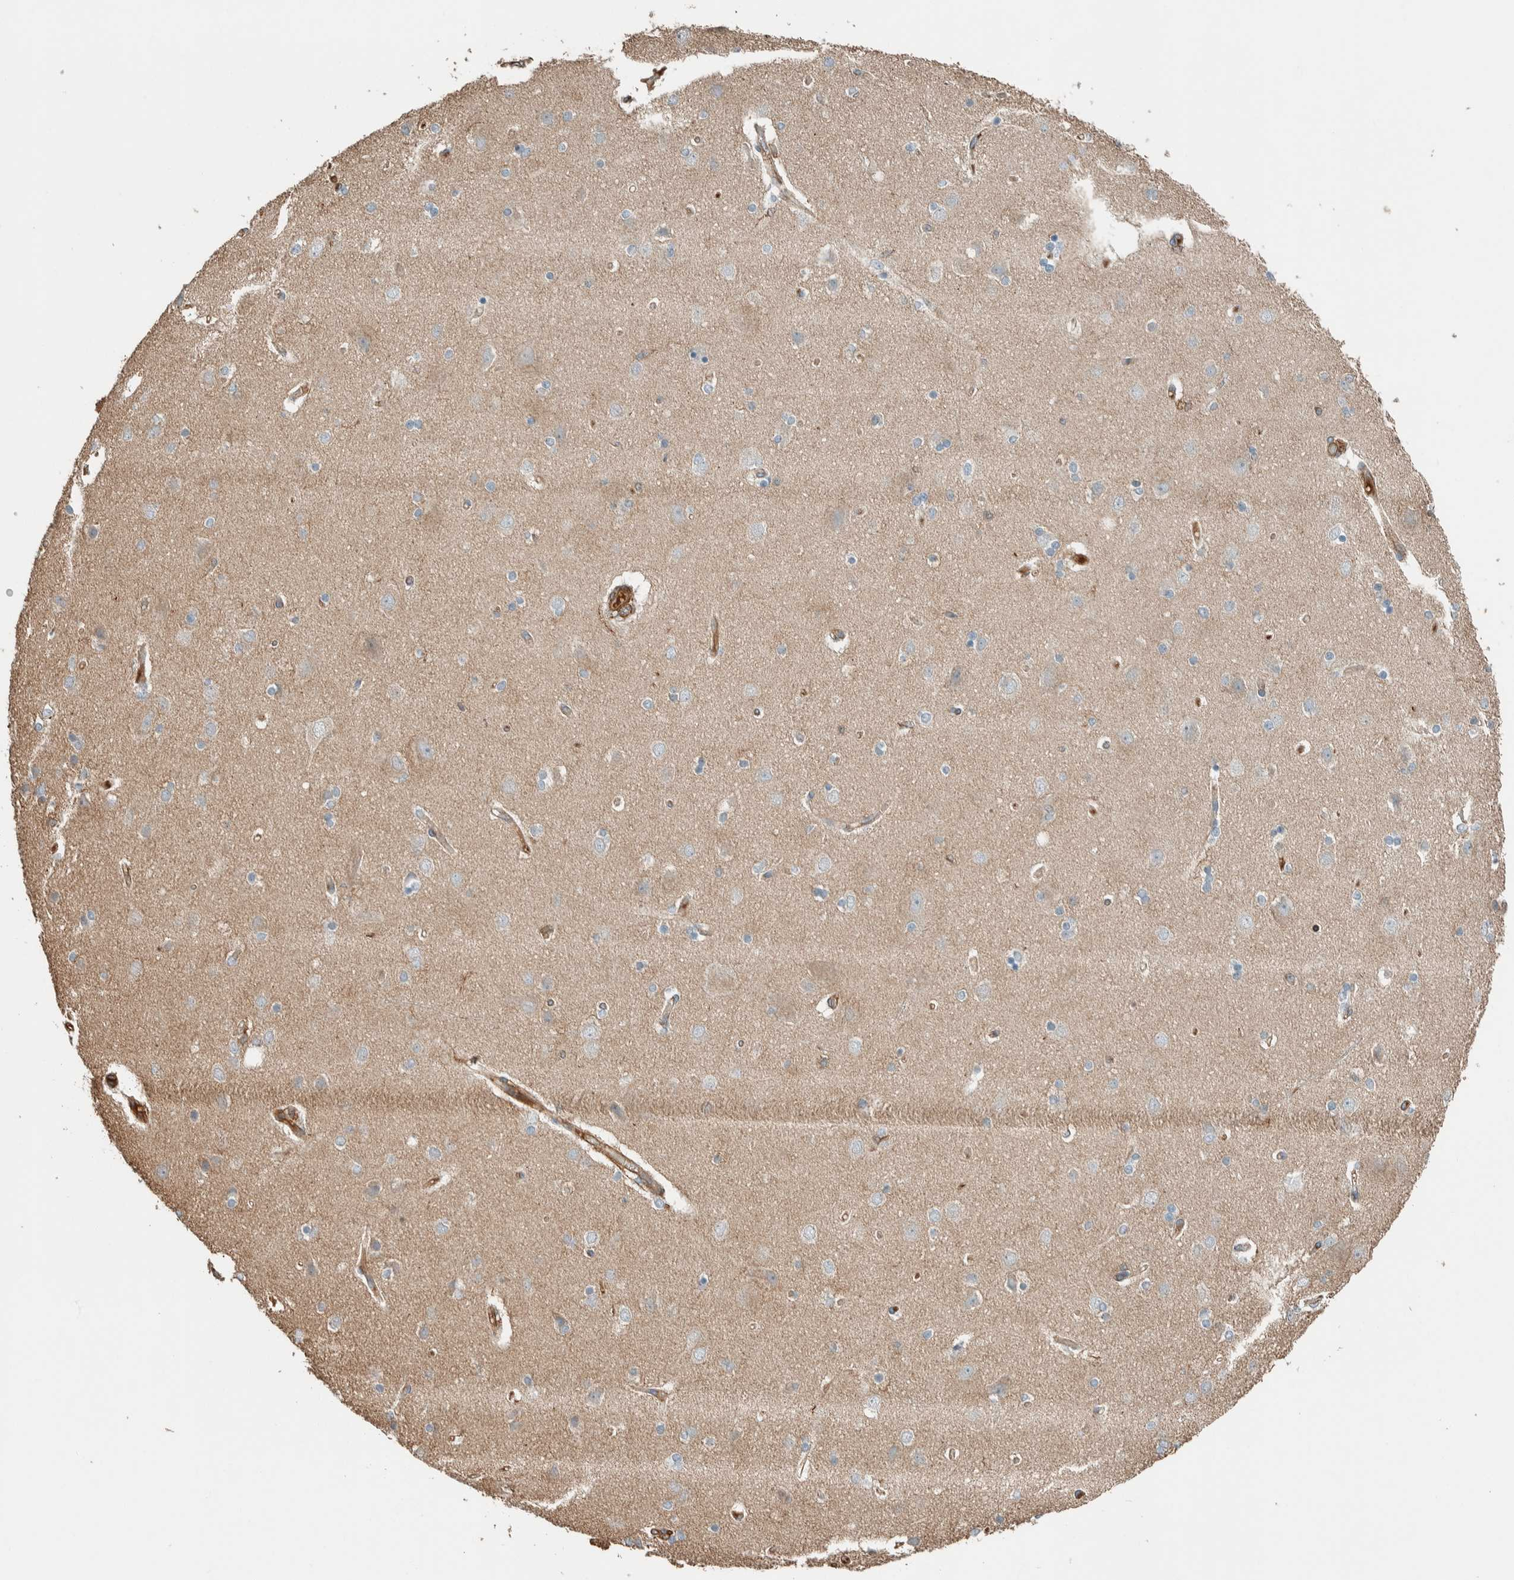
{"staining": {"intensity": "moderate", "quantity": "25%-75%", "location": "cytoplasmic/membranous"}, "tissue": "cerebral cortex", "cell_type": "Endothelial cells", "image_type": "normal", "snomed": [{"axis": "morphology", "description": "Normal tissue, NOS"}, {"axis": "topography", "description": "Cerebral cortex"}], "caption": "Immunohistochemistry of normal human cerebral cortex demonstrates medium levels of moderate cytoplasmic/membranous positivity in about 25%-75% of endothelial cells.", "gene": "CTBP2", "patient": {"sex": "female", "age": 54}}